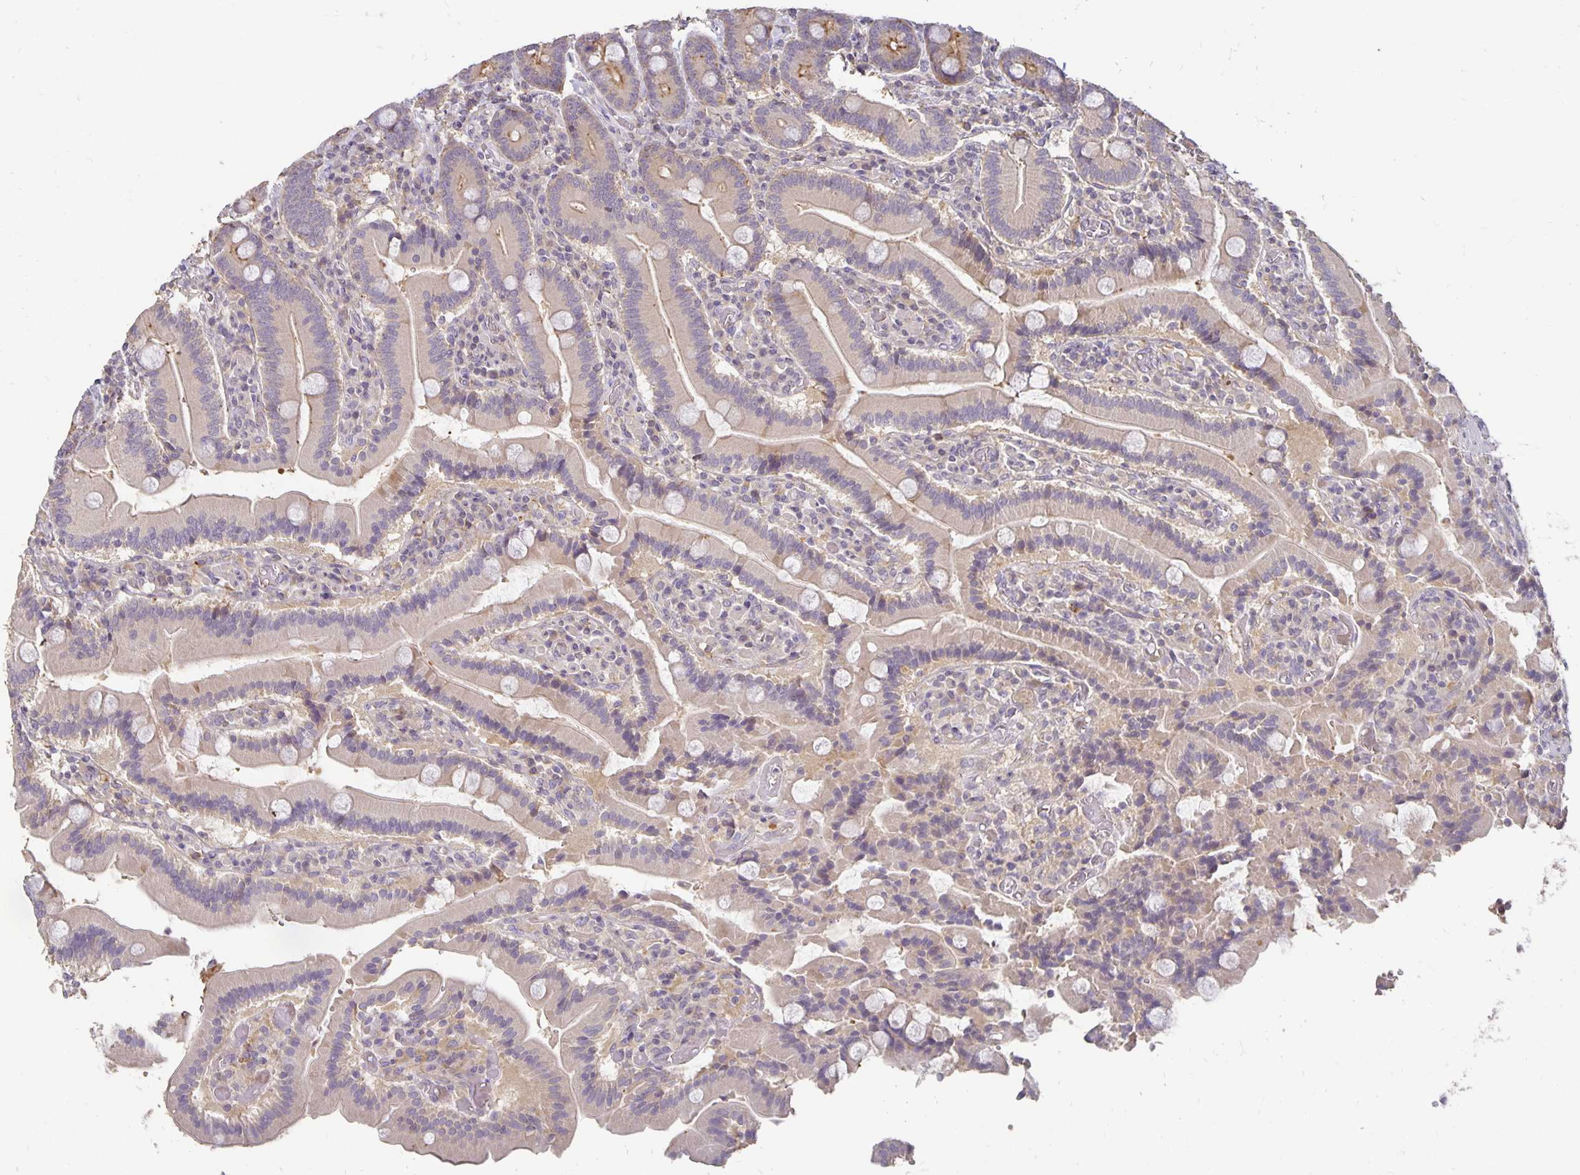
{"staining": {"intensity": "moderate", "quantity": "<25%", "location": "cytoplasmic/membranous"}, "tissue": "duodenum", "cell_type": "Glandular cells", "image_type": "normal", "snomed": [{"axis": "morphology", "description": "Normal tissue, NOS"}, {"axis": "topography", "description": "Duodenum"}], "caption": "Immunohistochemical staining of normal duodenum exhibits <25% levels of moderate cytoplasmic/membranous protein staining in approximately <25% of glandular cells. The staining was performed using DAB (3,3'-diaminobenzidine), with brown indicating positive protein expression. Nuclei are stained blue with hematoxylin.", "gene": "CST6", "patient": {"sex": "female", "age": 62}}